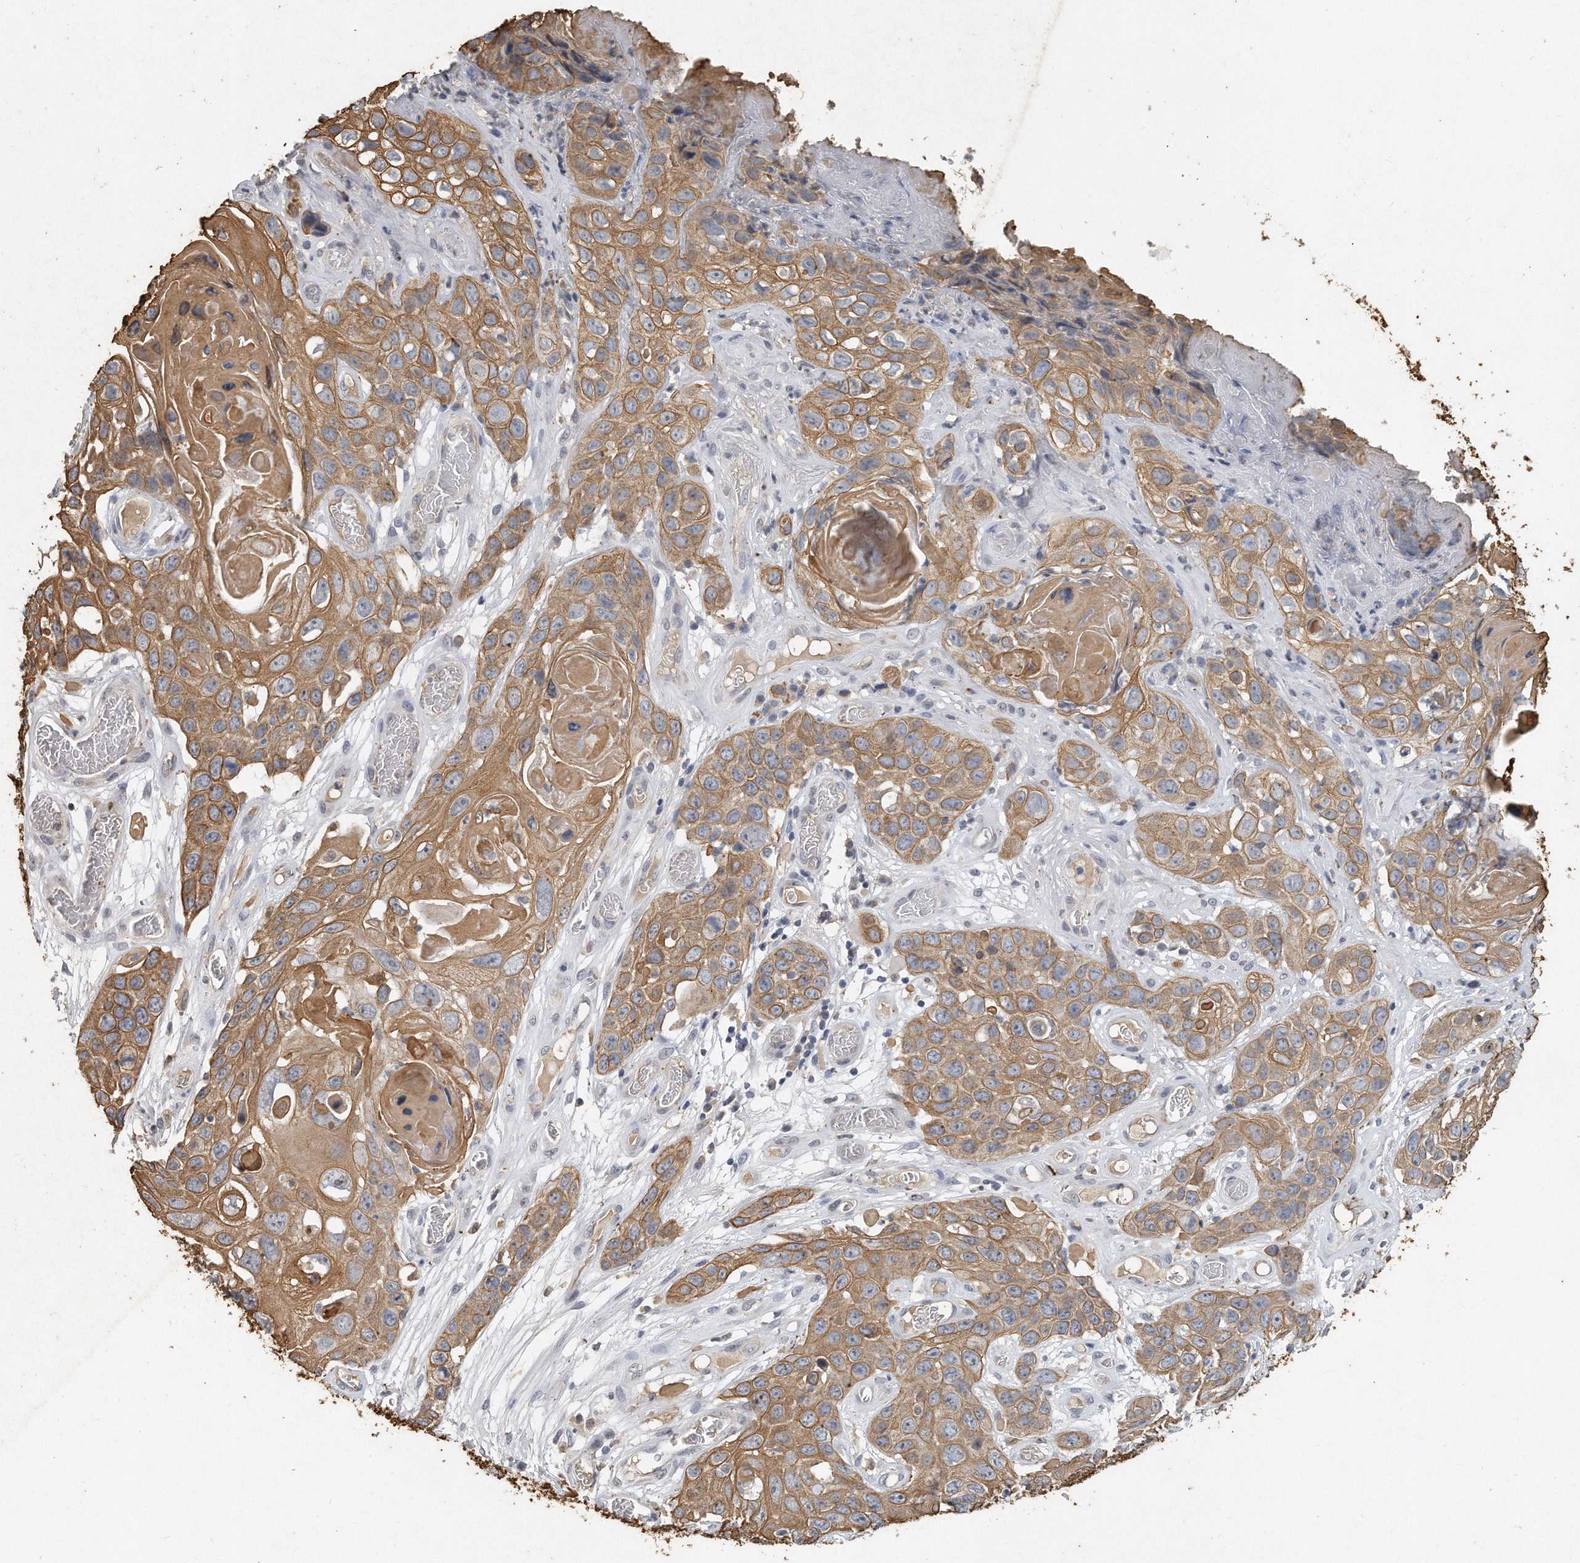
{"staining": {"intensity": "moderate", "quantity": ">75%", "location": "cytoplasmic/membranous"}, "tissue": "skin cancer", "cell_type": "Tumor cells", "image_type": "cancer", "snomed": [{"axis": "morphology", "description": "Squamous cell carcinoma, NOS"}, {"axis": "topography", "description": "Skin"}], "caption": "The immunohistochemical stain labels moderate cytoplasmic/membranous expression in tumor cells of skin cancer tissue. The protein of interest is stained brown, and the nuclei are stained in blue (DAB IHC with brightfield microscopy, high magnification).", "gene": "CAMK1", "patient": {"sex": "male", "age": 55}}